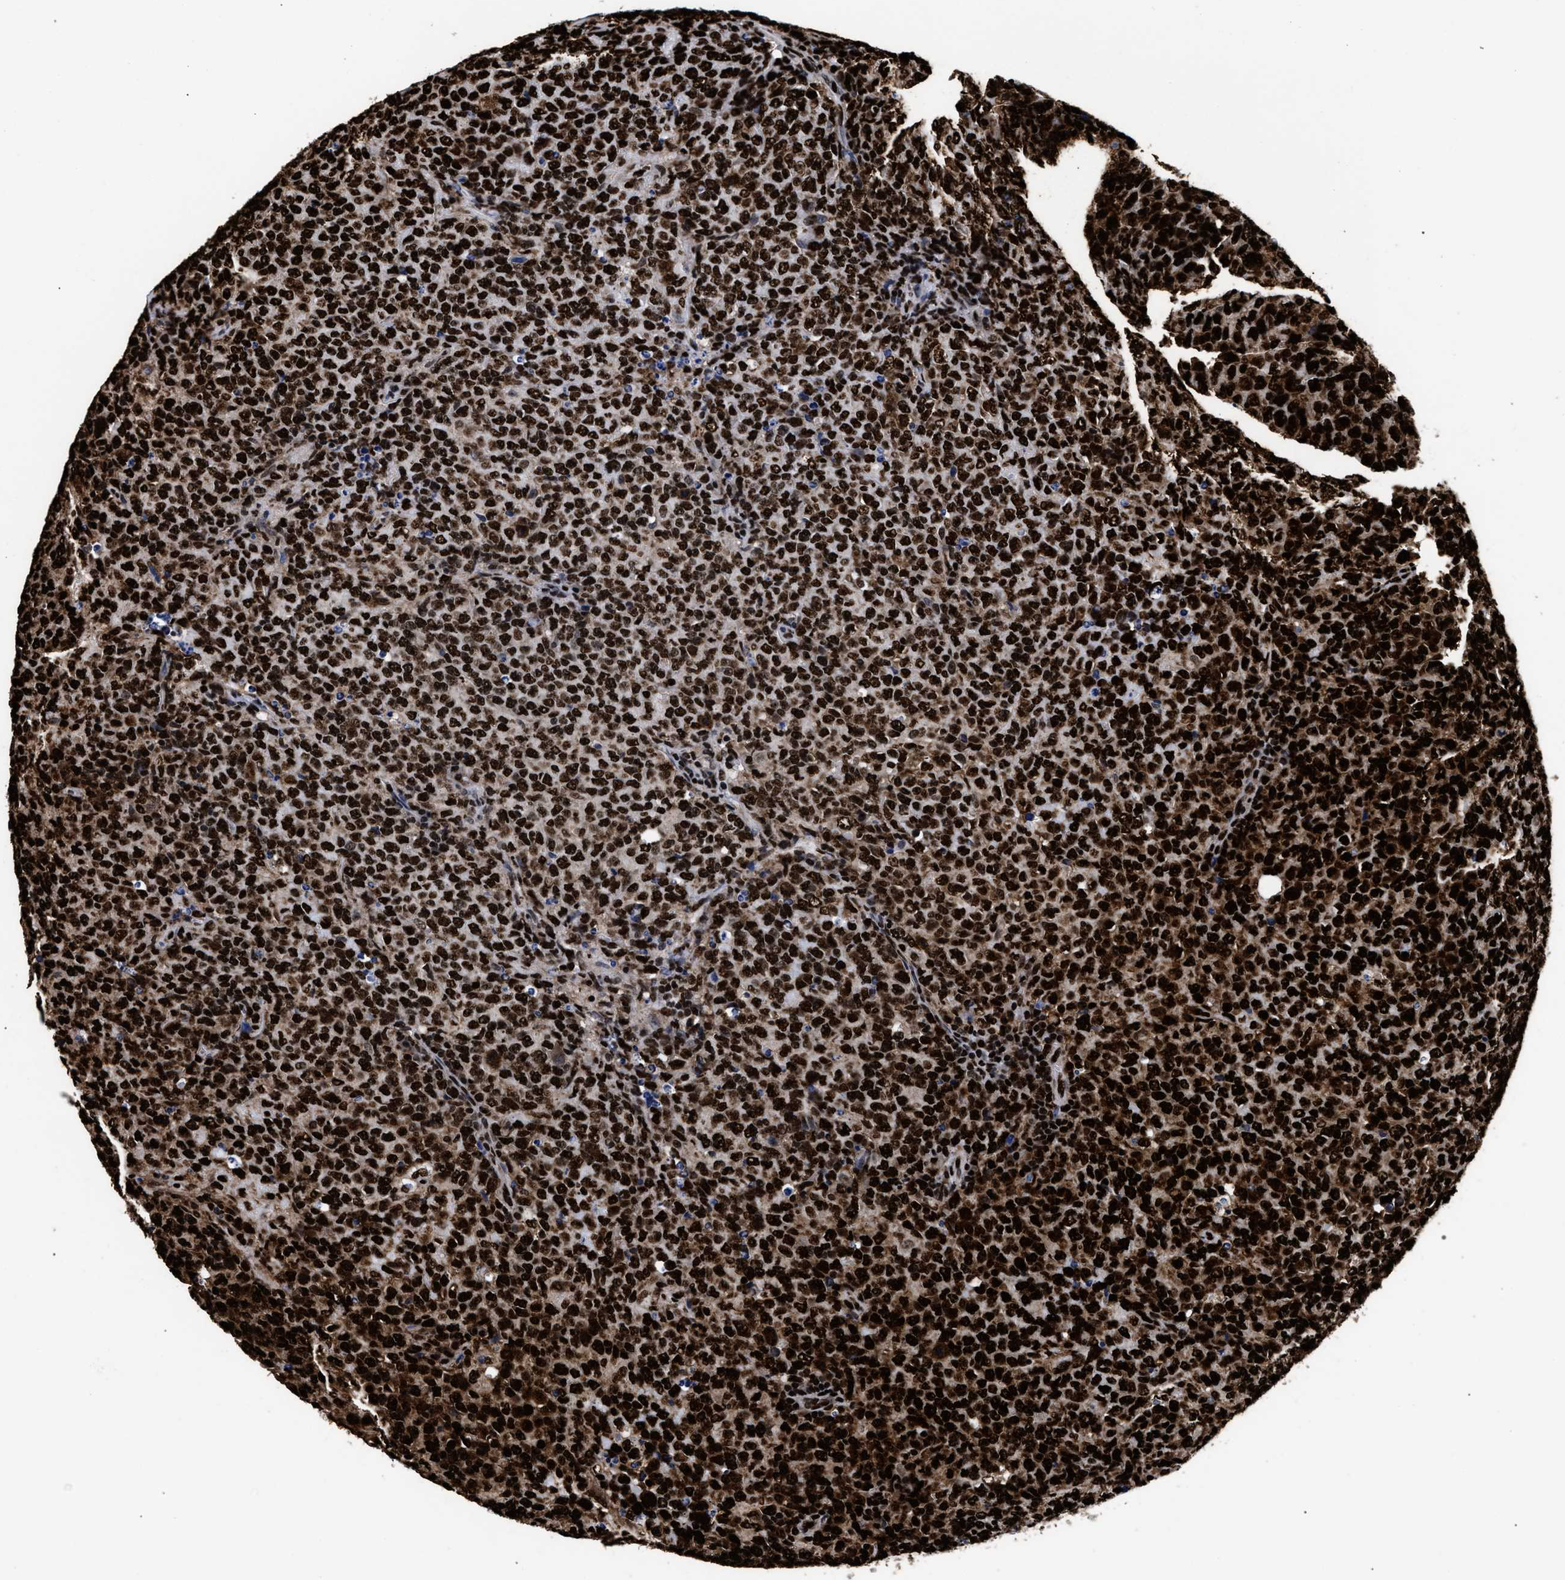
{"staining": {"intensity": "strong", "quantity": ">75%", "location": "nuclear"}, "tissue": "lymphoma", "cell_type": "Tumor cells", "image_type": "cancer", "snomed": [{"axis": "morphology", "description": "Malignant lymphoma, non-Hodgkin's type, High grade"}, {"axis": "topography", "description": "Tonsil"}], "caption": "High-grade malignant lymphoma, non-Hodgkin's type stained with a brown dye demonstrates strong nuclear positive expression in approximately >75% of tumor cells.", "gene": "HNRNPA1", "patient": {"sex": "female", "age": 36}}